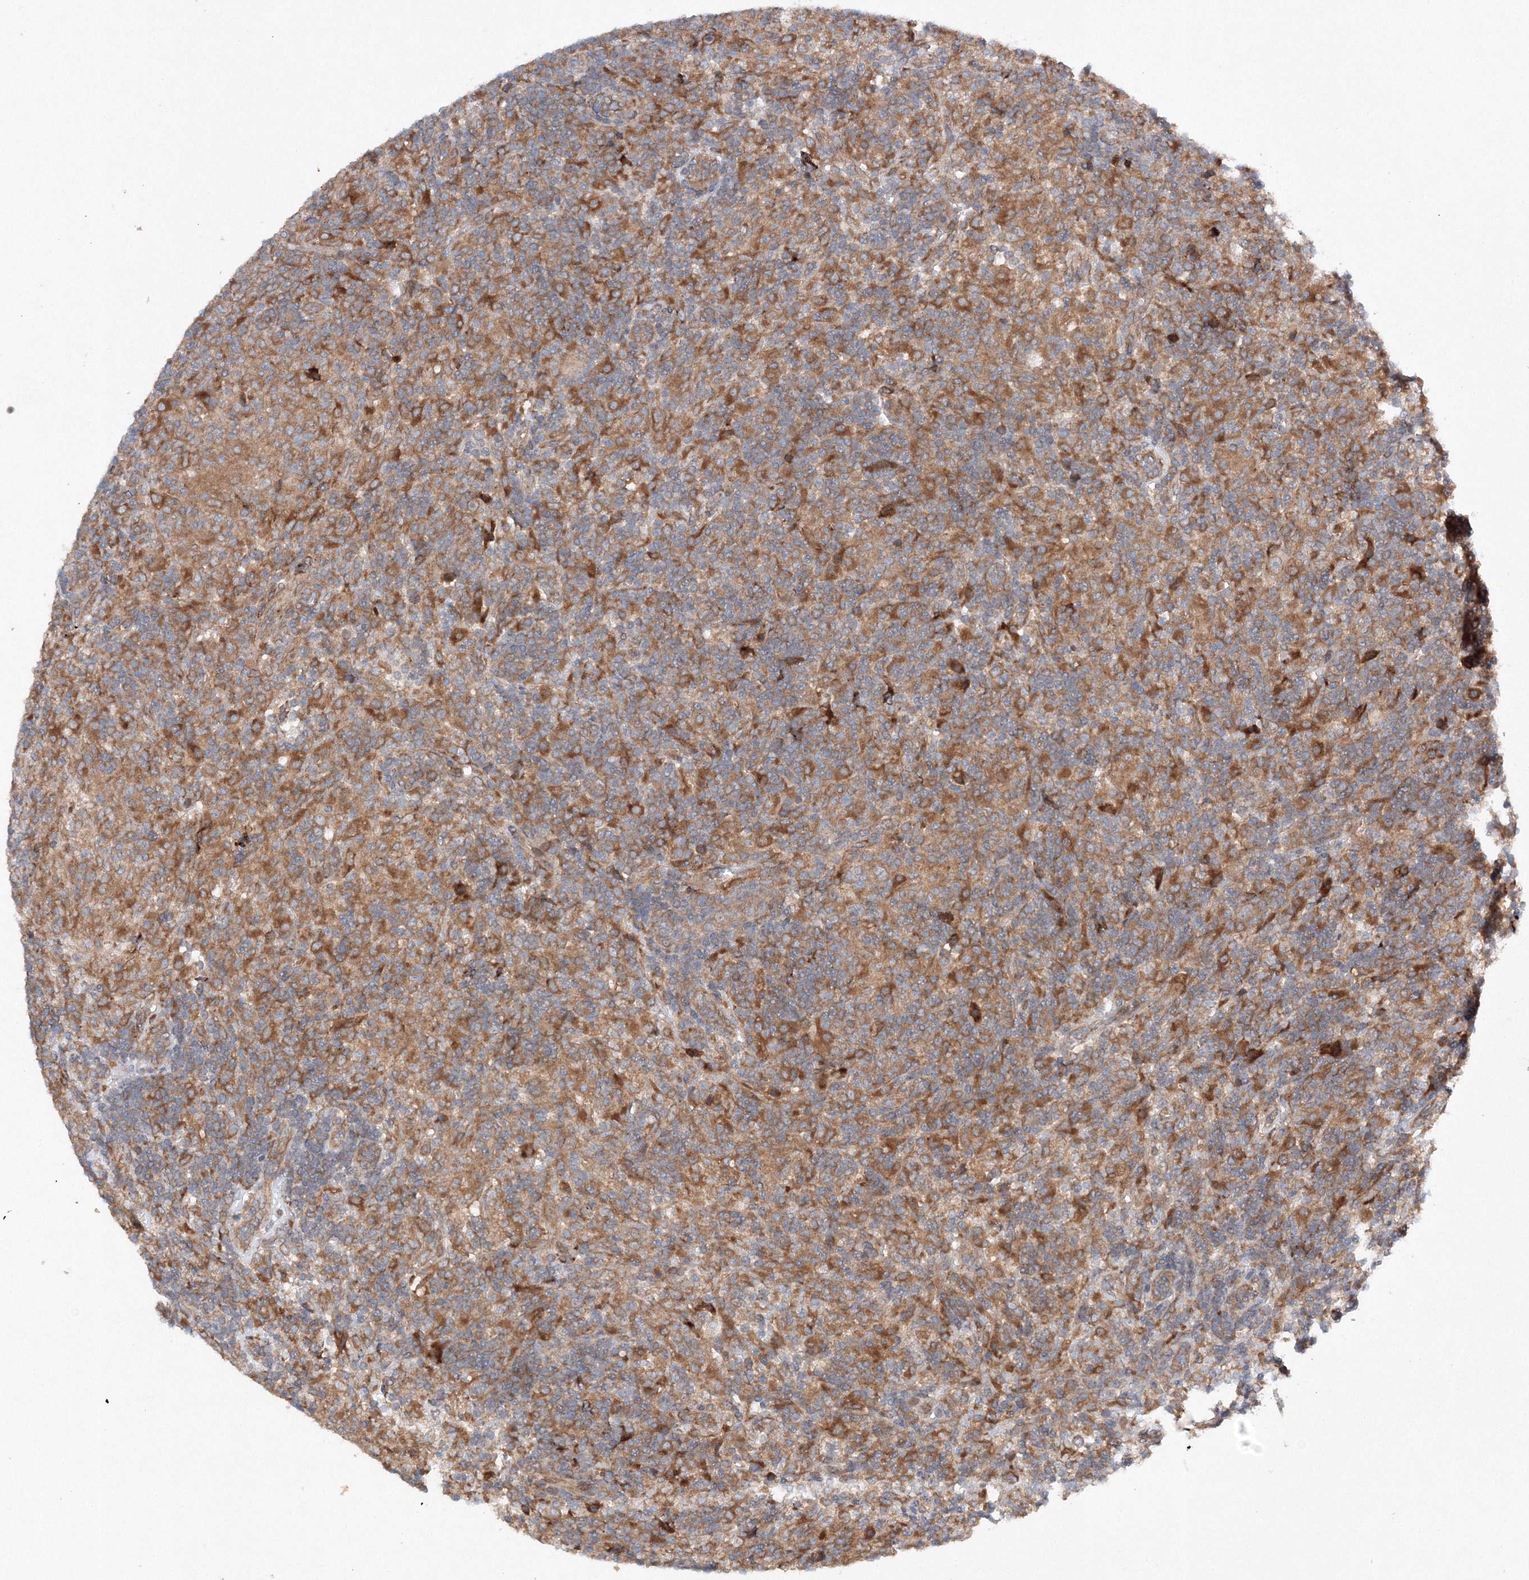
{"staining": {"intensity": "moderate", "quantity": ">75%", "location": "cytoplasmic/membranous"}, "tissue": "lymphoma", "cell_type": "Tumor cells", "image_type": "cancer", "snomed": [{"axis": "morphology", "description": "Hodgkin's disease, NOS"}, {"axis": "topography", "description": "Lymph node"}], "caption": "Moderate cytoplasmic/membranous expression is present in approximately >75% of tumor cells in lymphoma.", "gene": "SLC36A1", "patient": {"sex": "male", "age": 70}}